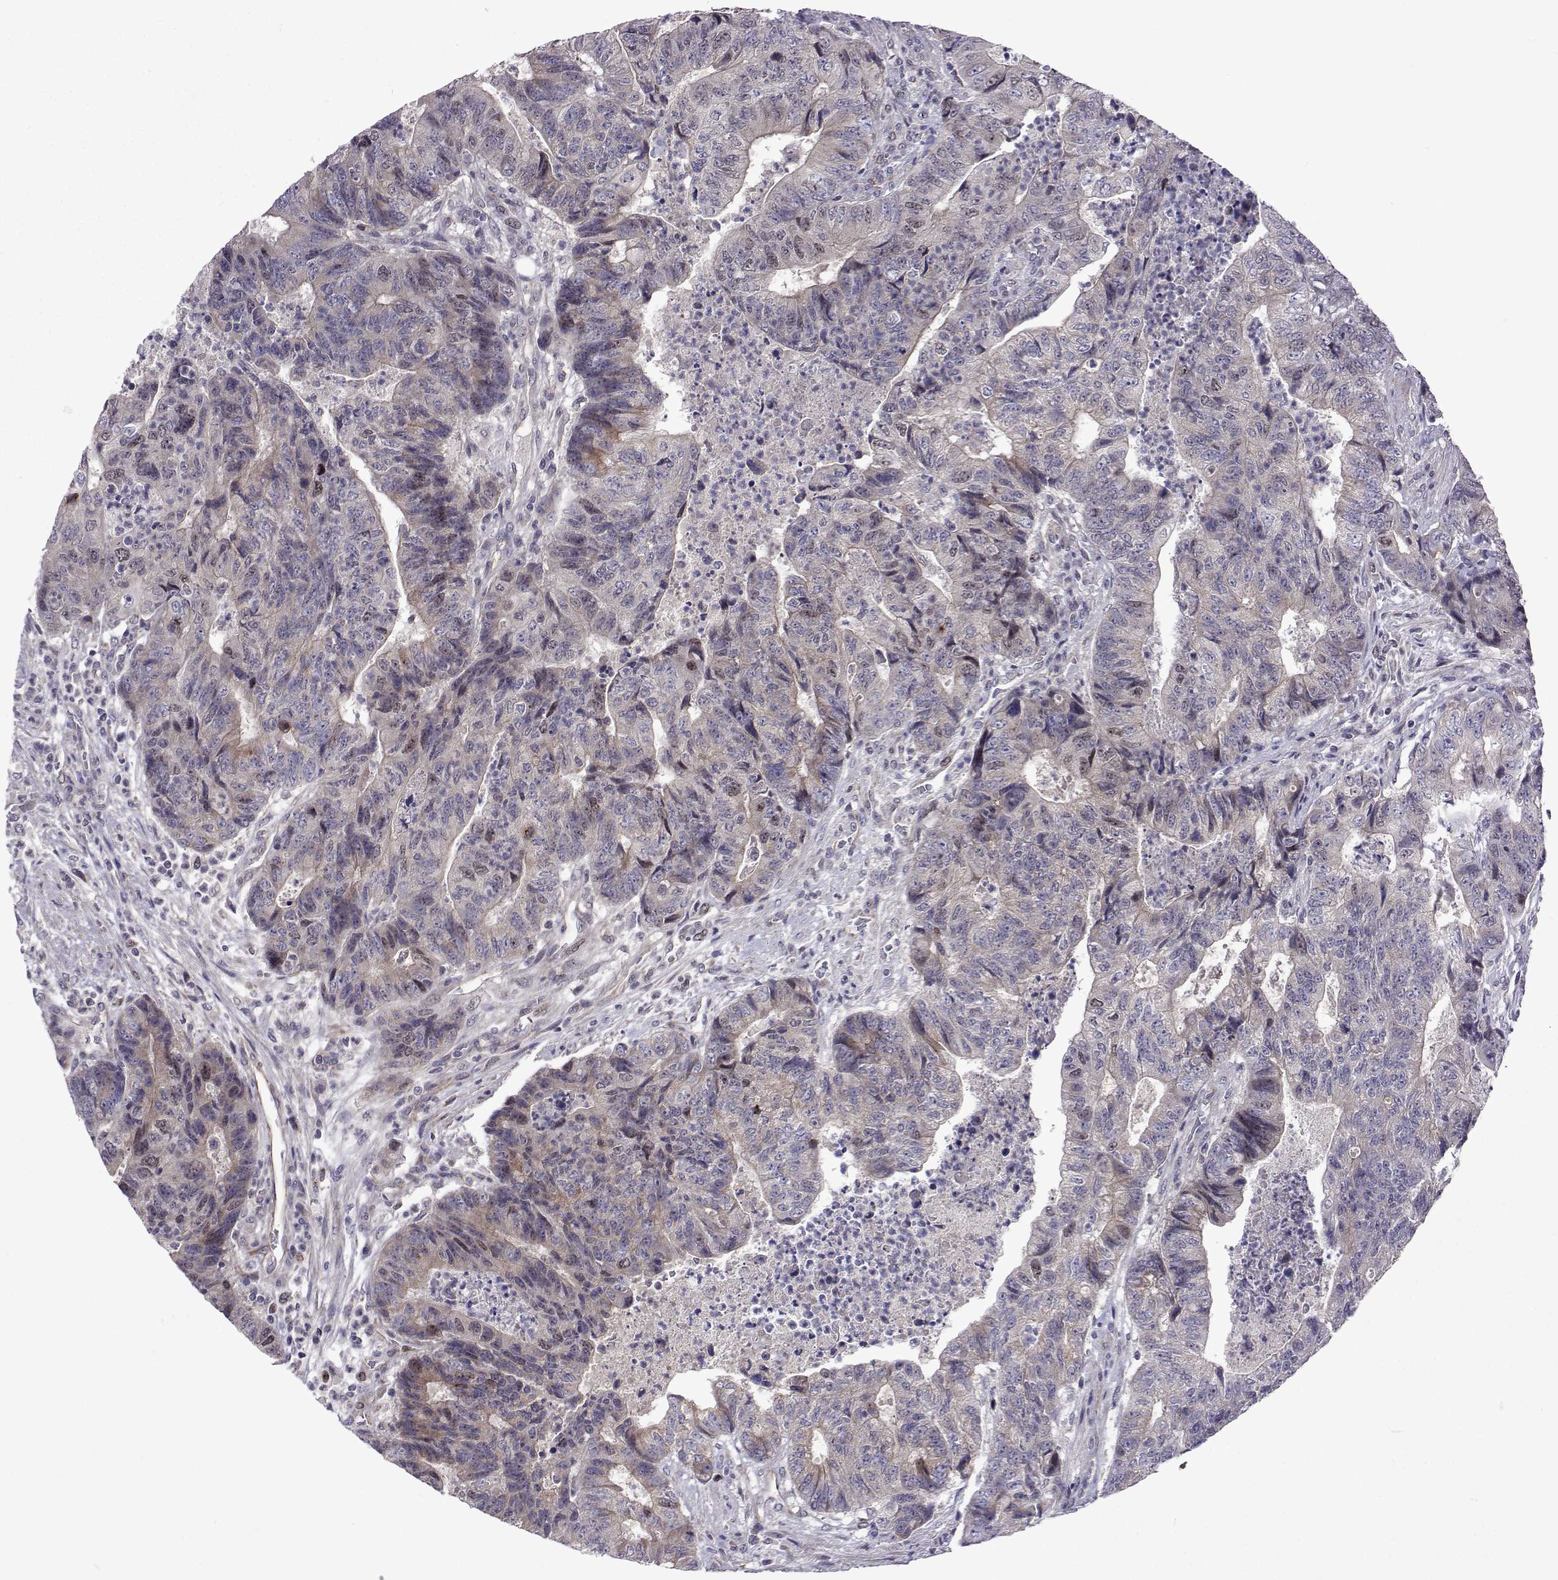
{"staining": {"intensity": "weak", "quantity": "<25%", "location": "cytoplasmic/membranous"}, "tissue": "colorectal cancer", "cell_type": "Tumor cells", "image_type": "cancer", "snomed": [{"axis": "morphology", "description": "Adenocarcinoma, NOS"}, {"axis": "topography", "description": "Colon"}], "caption": "An IHC image of adenocarcinoma (colorectal) is shown. There is no staining in tumor cells of adenocarcinoma (colorectal). (Immunohistochemistry, brightfield microscopy, high magnification).", "gene": "DHTKD1", "patient": {"sex": "female", "age": 48}}